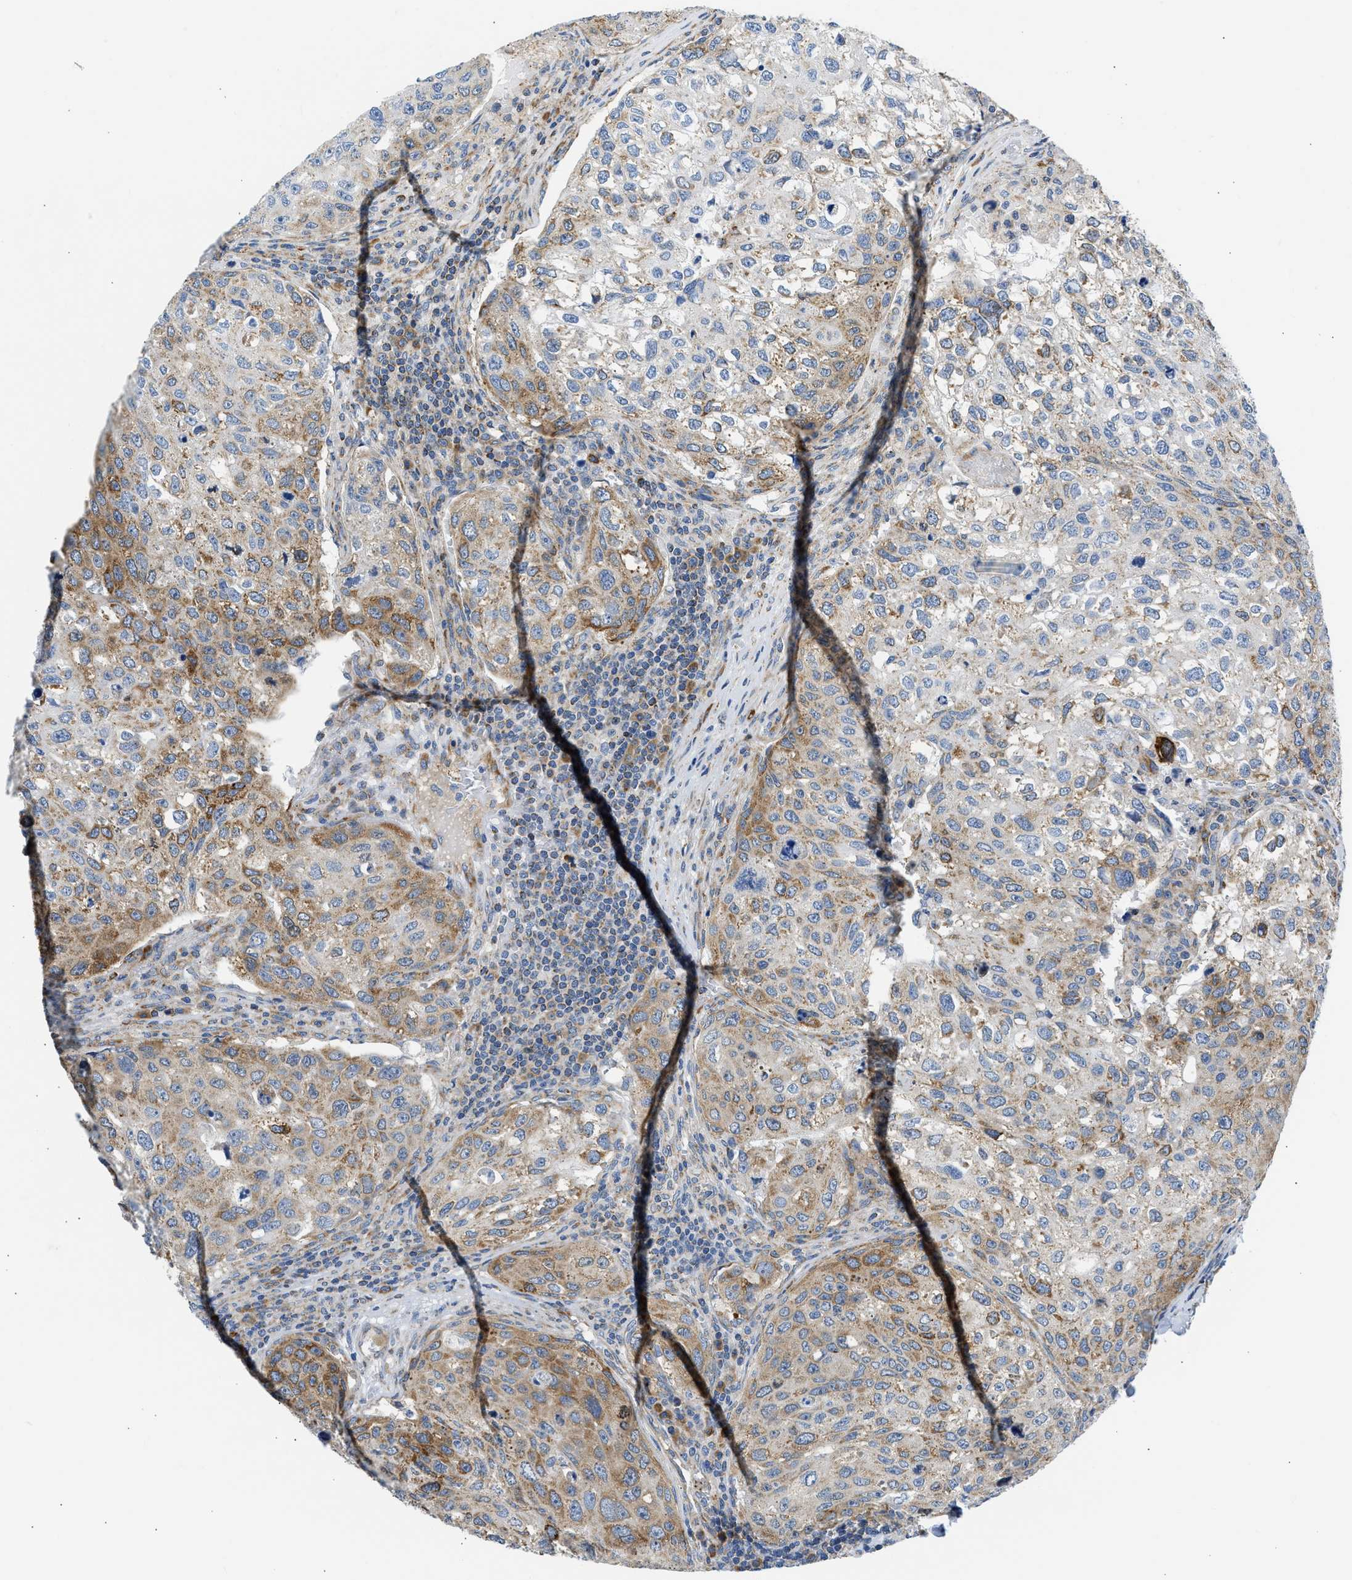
{"staining": {"intensity": "moderate", "quantity": "25%-75%", "location": "cytoplasmic/membranous"}, "tissue": "urothelial cancer", "cell_type": "Tumor cells", "image_type": "cancer", "snomed": [{"axis": "morphology", "description": "Urothelial carcinoma, High grade"}, {"axis": "topography", "description": "Lymph node"}, {"axis": "topography", "description": "Urinary bladder"}], "caption": "Protein analysis of urothelial carcinoma (high-grade) tissue reveals moderate cytoplasmic/membranous positivity in approximately 25%-75% of tumor cells. The protein of interest is shown in brown color, while the nuclei are stained blue.", "gene": "CAMKK2", "patient": {"sex": "male", "age": 51}}